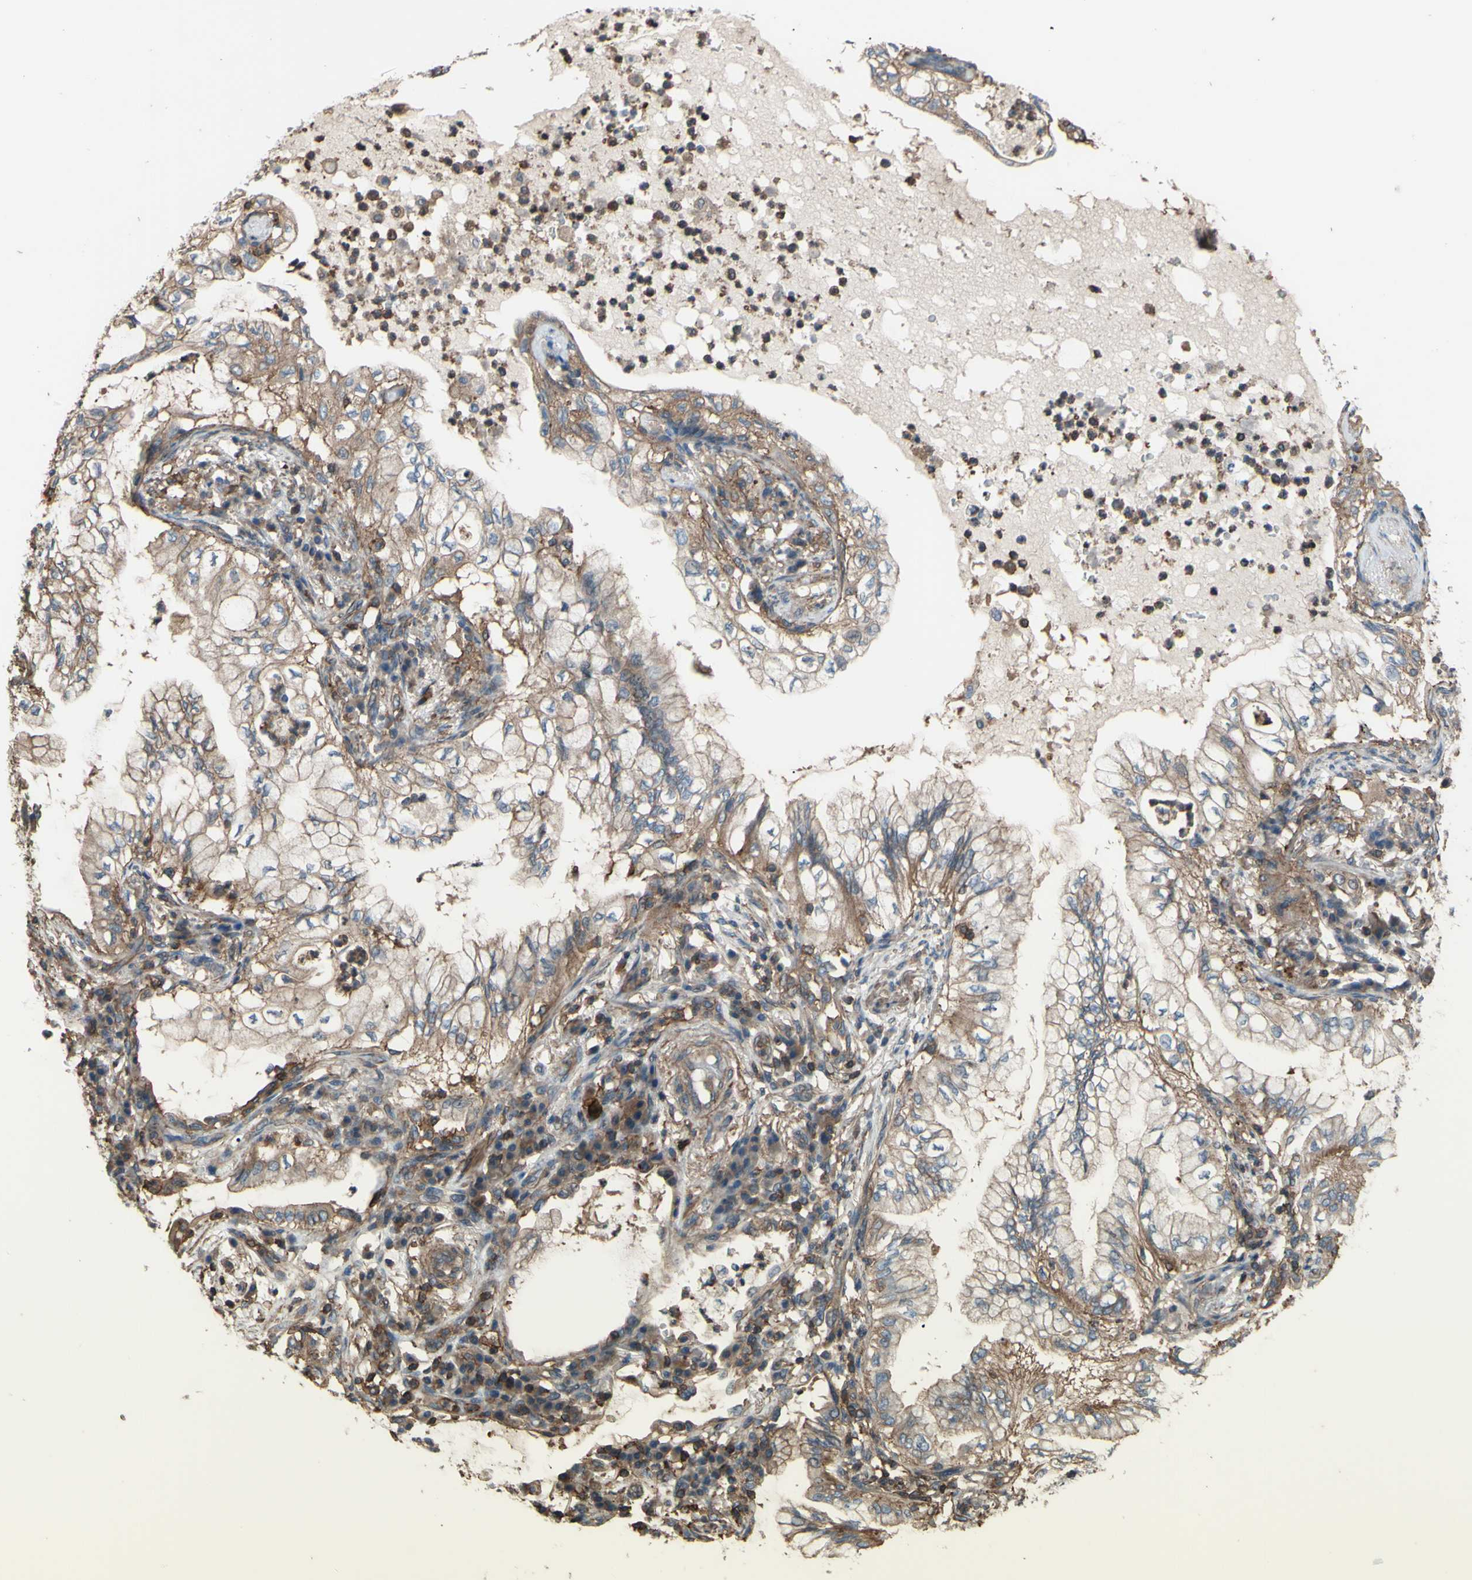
{"staining": {"intensity": "moderate", "quantity": ">75%", "location": "cytoplasmic/membranous"}, "tissue": "lung cancer", "cell_type": "Tumor cells", "image_type": "cancer", "snomed": [{"axis": "morphology", "description": "Adenocarcinoma, NOS"}, {"axis": "topography", "description": "Lung"}], "caption": "High-magnification brightfield microscopy of lung cancer stained with DAB (brown) and counterstained with hematoxylin (blue). tumor cells exhibit moderate cytoplasmic/membranous staining is identified in about>75% of cells.", "gene": "ADD3", "patient": {"sex": "female", "age": 70}}